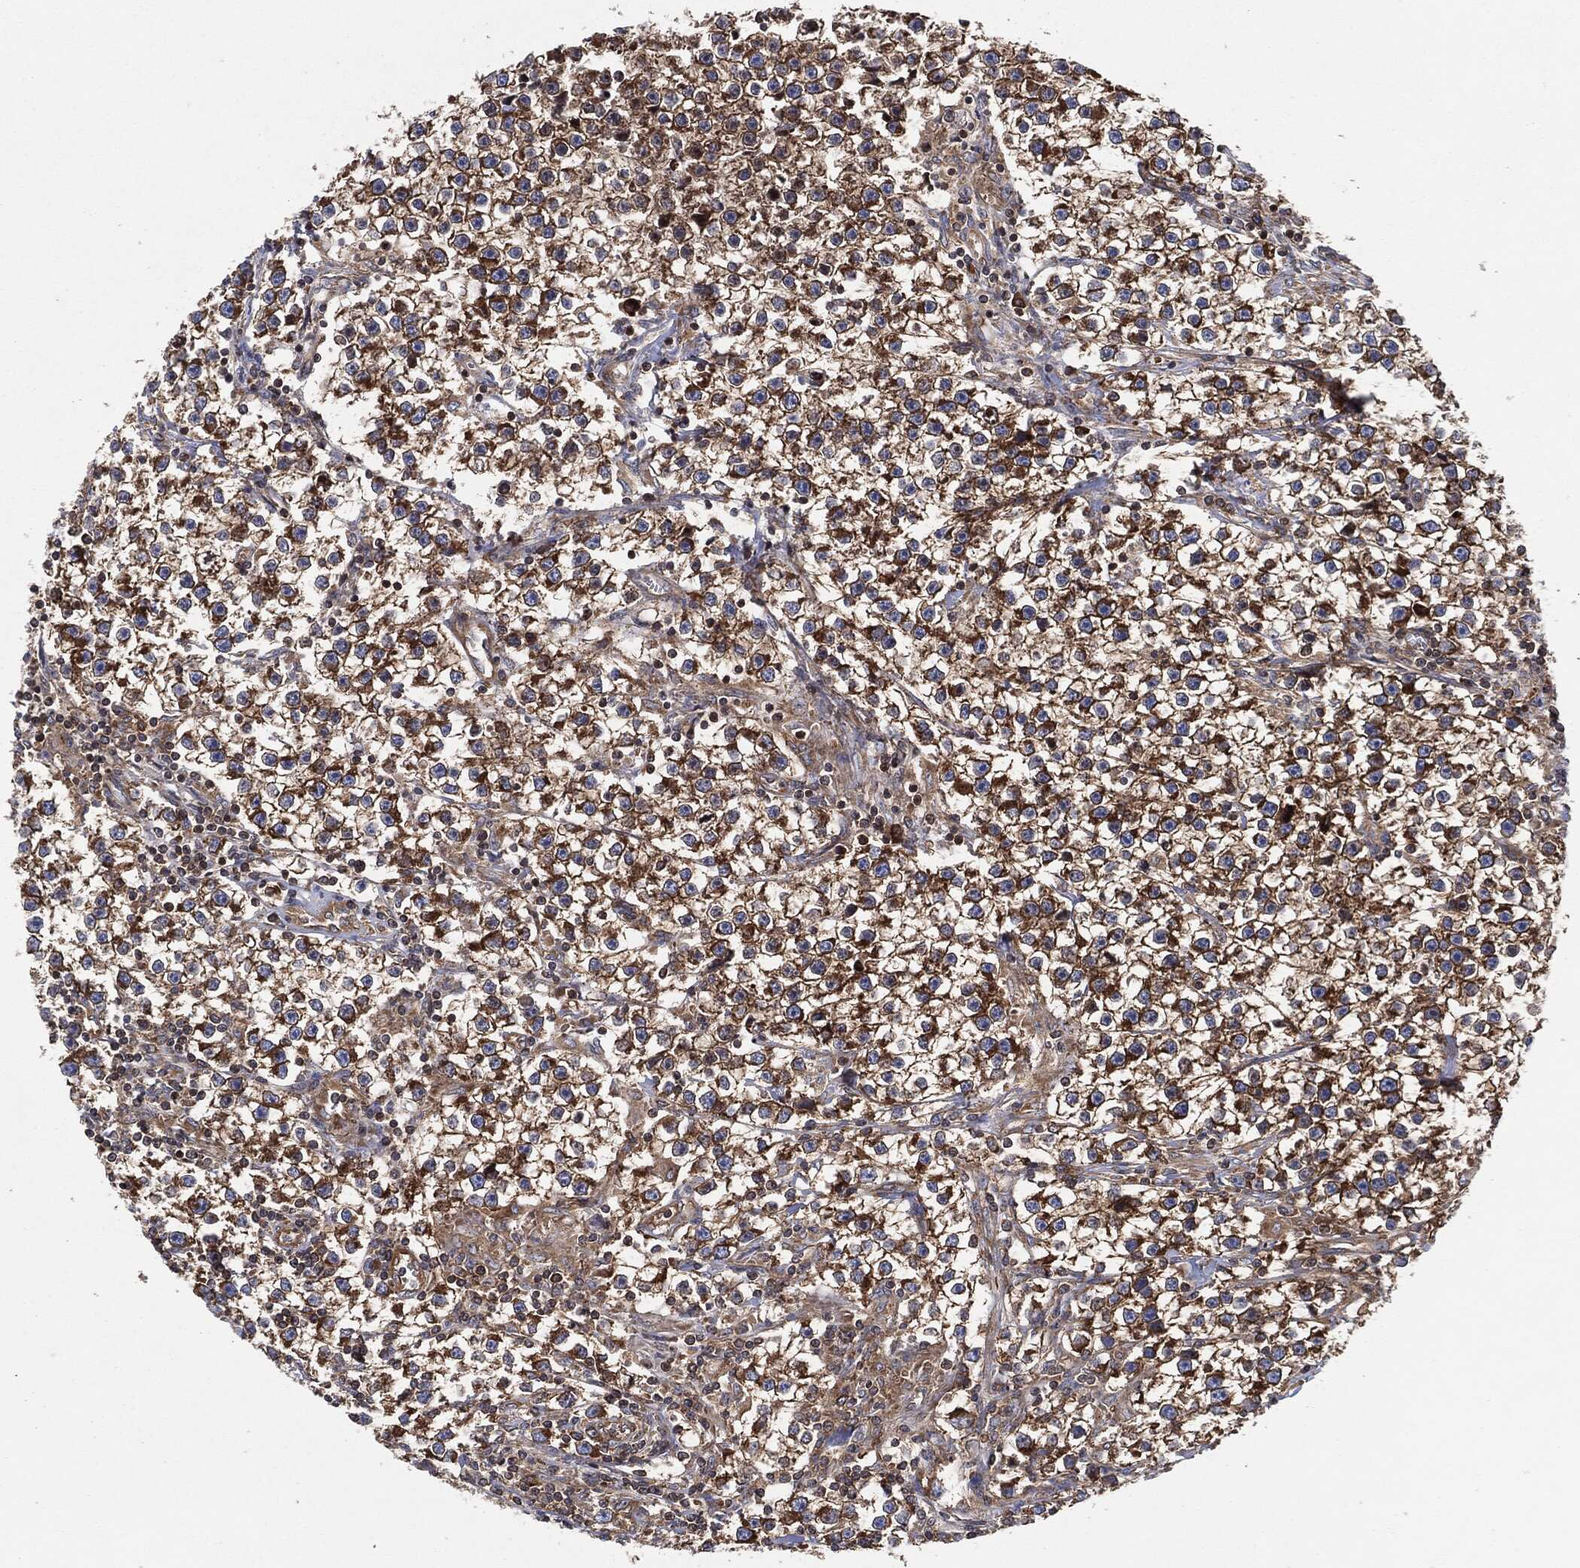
{"staining": {"intensity": "strong", "quantity": ">75%", "location": "cytoplasmic/membranous"}, "tissue": "testis cancer", "cell_type": "Tumor cells", "image_type": "cancer", "snomed": [{"axis": "morphology", "description": "Seminoma, NOS"}, {"axis": "topography", "description": "Testis"}], "caption": "Human testis seminoma stained with a protein marker reveals strong staining in tumor cells.", "gene": "EIF2S2", "patient": {"sex": "male", "age": 59}}